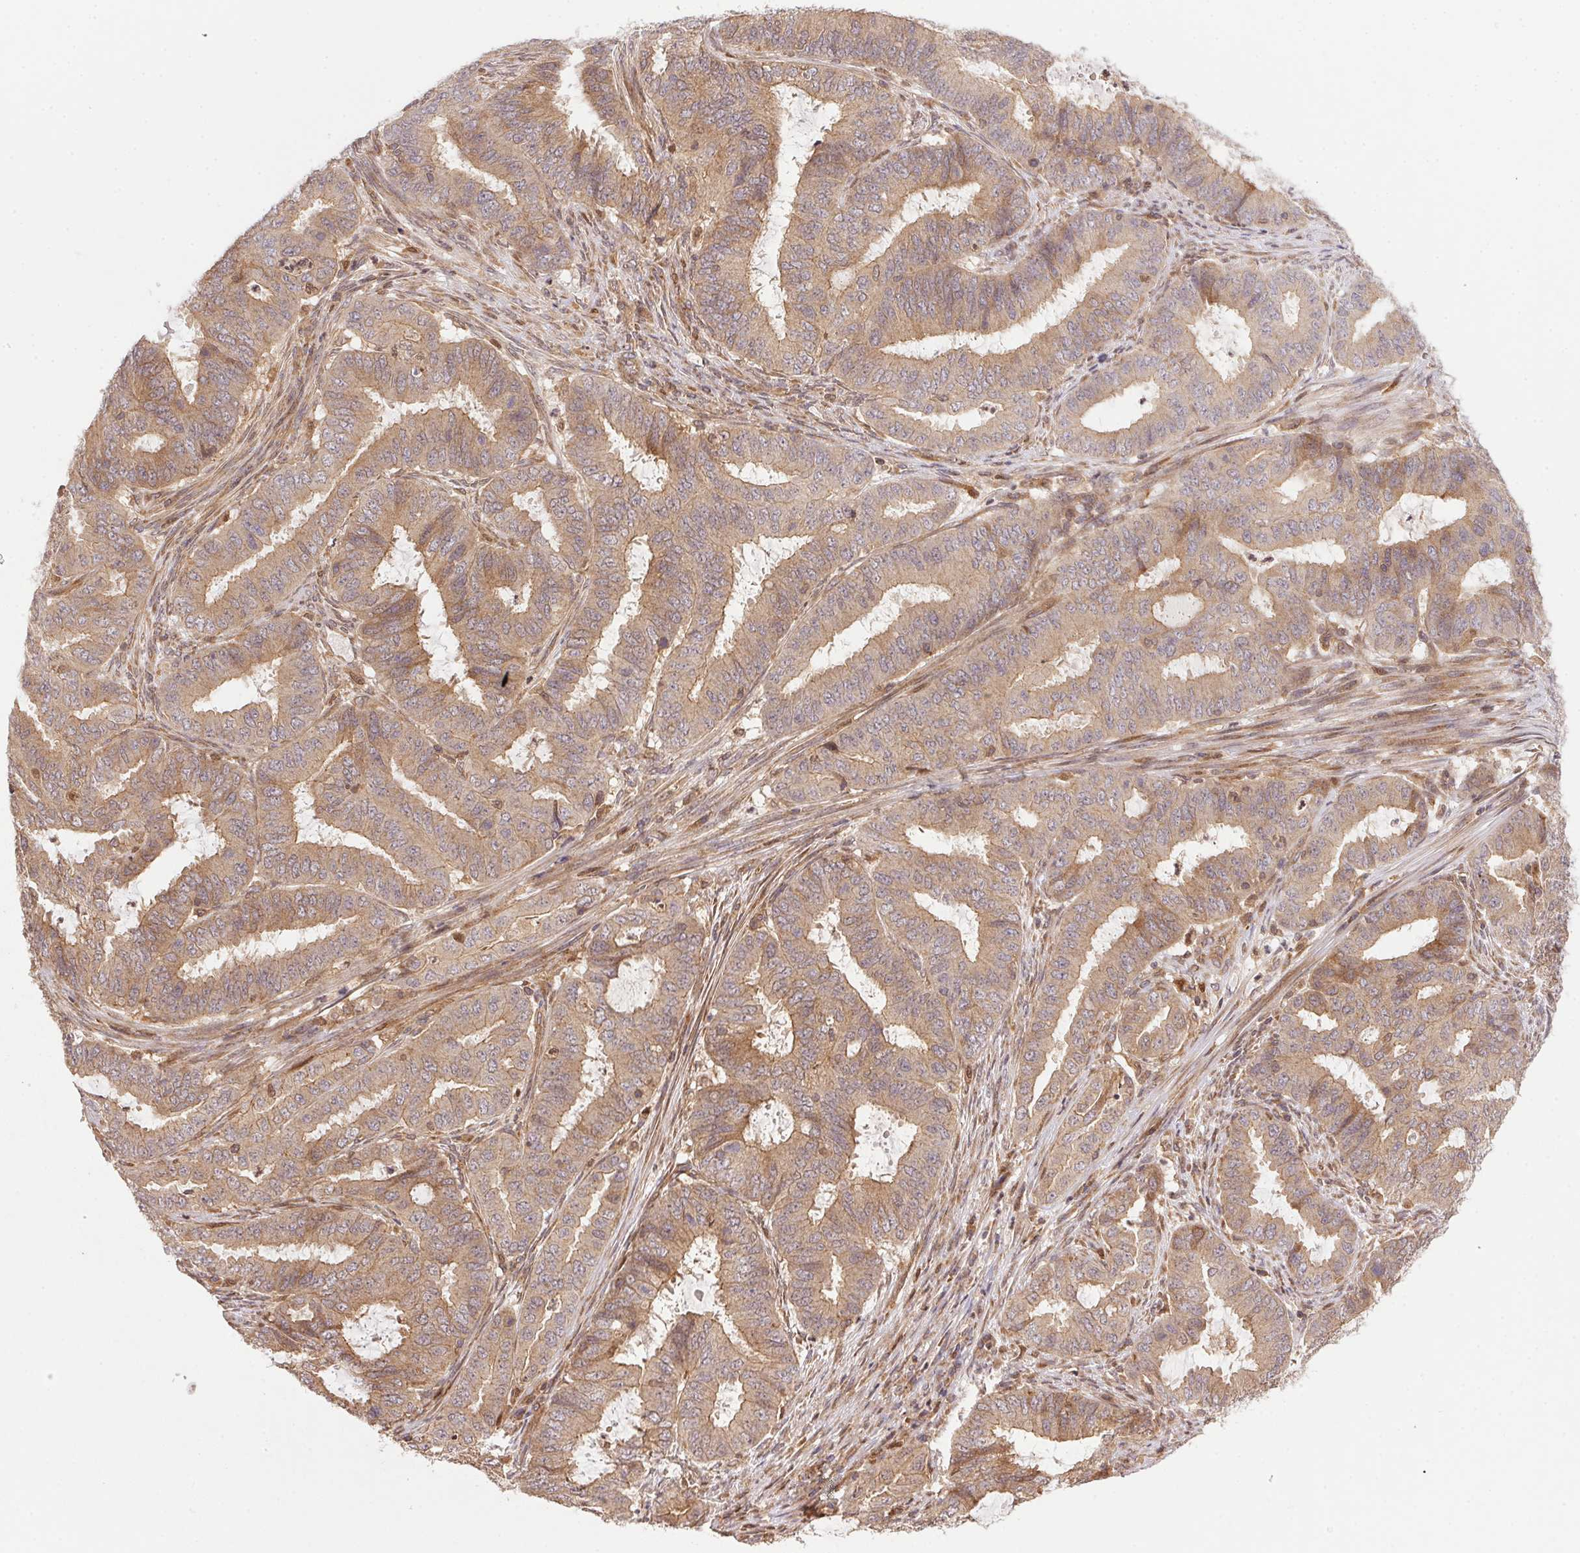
{"staining": {"intensity": "weak", "quantity": ">75%", "location": "cytoplasmic/membranous"}, "tissue": "prostate cancer", "cell_type": "Tumor cells", "image_type": "cancer", "snomed": [{"axis": "morphology", "description": "Adenocarcinoma, Low grade"}, {"axis": "topography", "description": "Prostate"}], "caption": "This photomicrograph demonstrates IHC staining of human prostate low-grade adenocarcinoma, with low weak cytoplasmic/membranous expression in approximately >75% of tumor cells.", "gene": "MEX3D", "patient": {"sex": "male", "age": 55}}